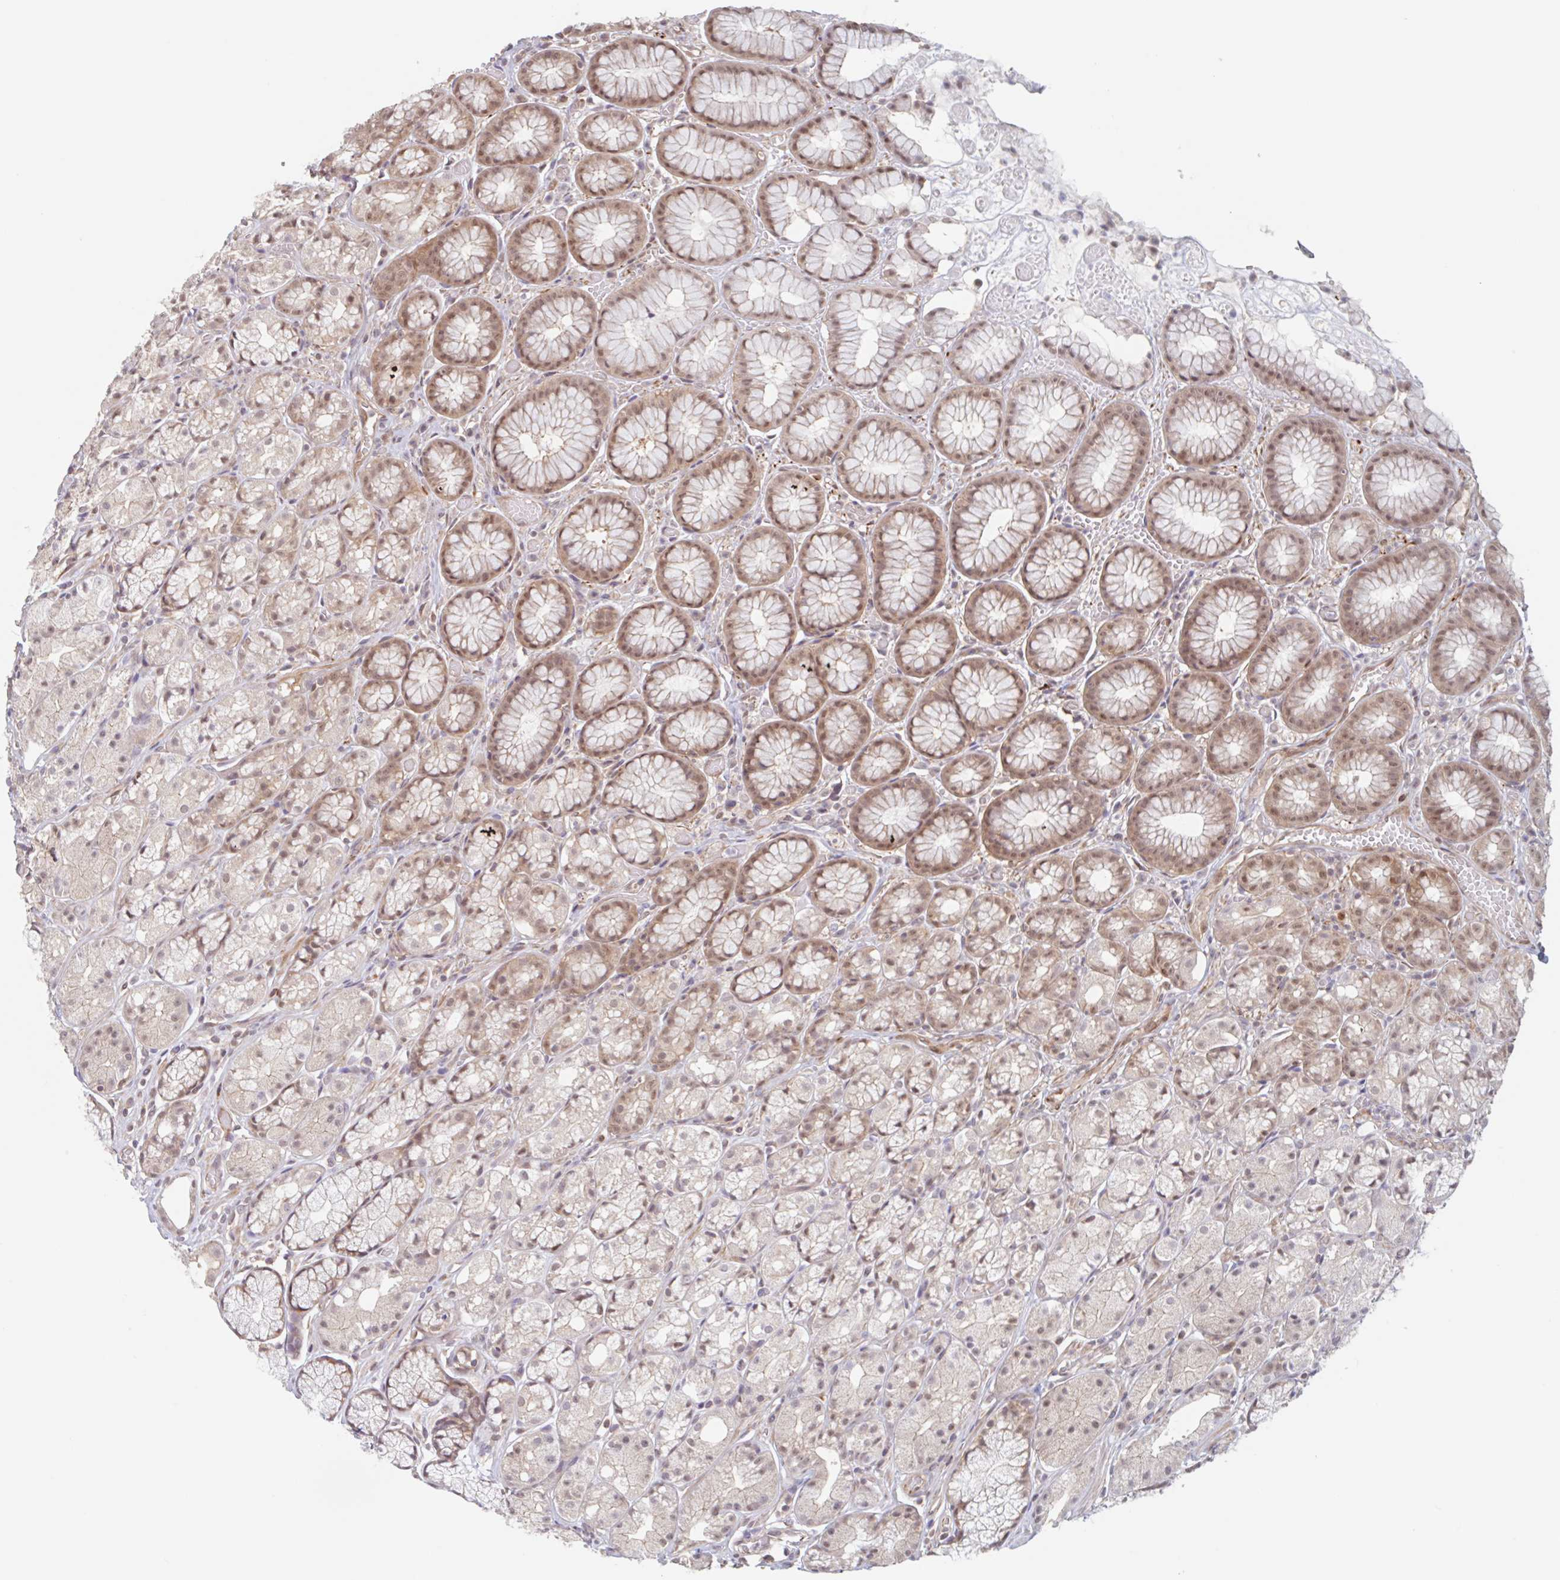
{"staining": {"intensity": "moderate", "quantity": "25%-75%", "location": "cytoplasmic/membranous,nuclear"}, "tissue": "stomach", "cell_type": "Glandular cells", "image_type": "normal", "snomed": [{"axis": "morphology", "description": "Normal tissue, NOS"}, {"axis": "topography", "description": "Smooth muscle"}, {"axis": "topography", "description": "Stomach"}], "caption": "Immunohistochemistry (IHC) staining of normal stomach, which reveals medium levels of moderate cytoplasmic/membranous,nuclear staining in about 25%-75% of glandular cells indicating moderate cytoplasmic/membranous,nuclear protein staining. The staining was performed using DAB (3,3'-diaminobenzidine) (brown) for protein detection and nuclei were counterstained in hematoxylin (blue).", "gene": "NUB1", "patient": {"sex": "male", "age": 70}}